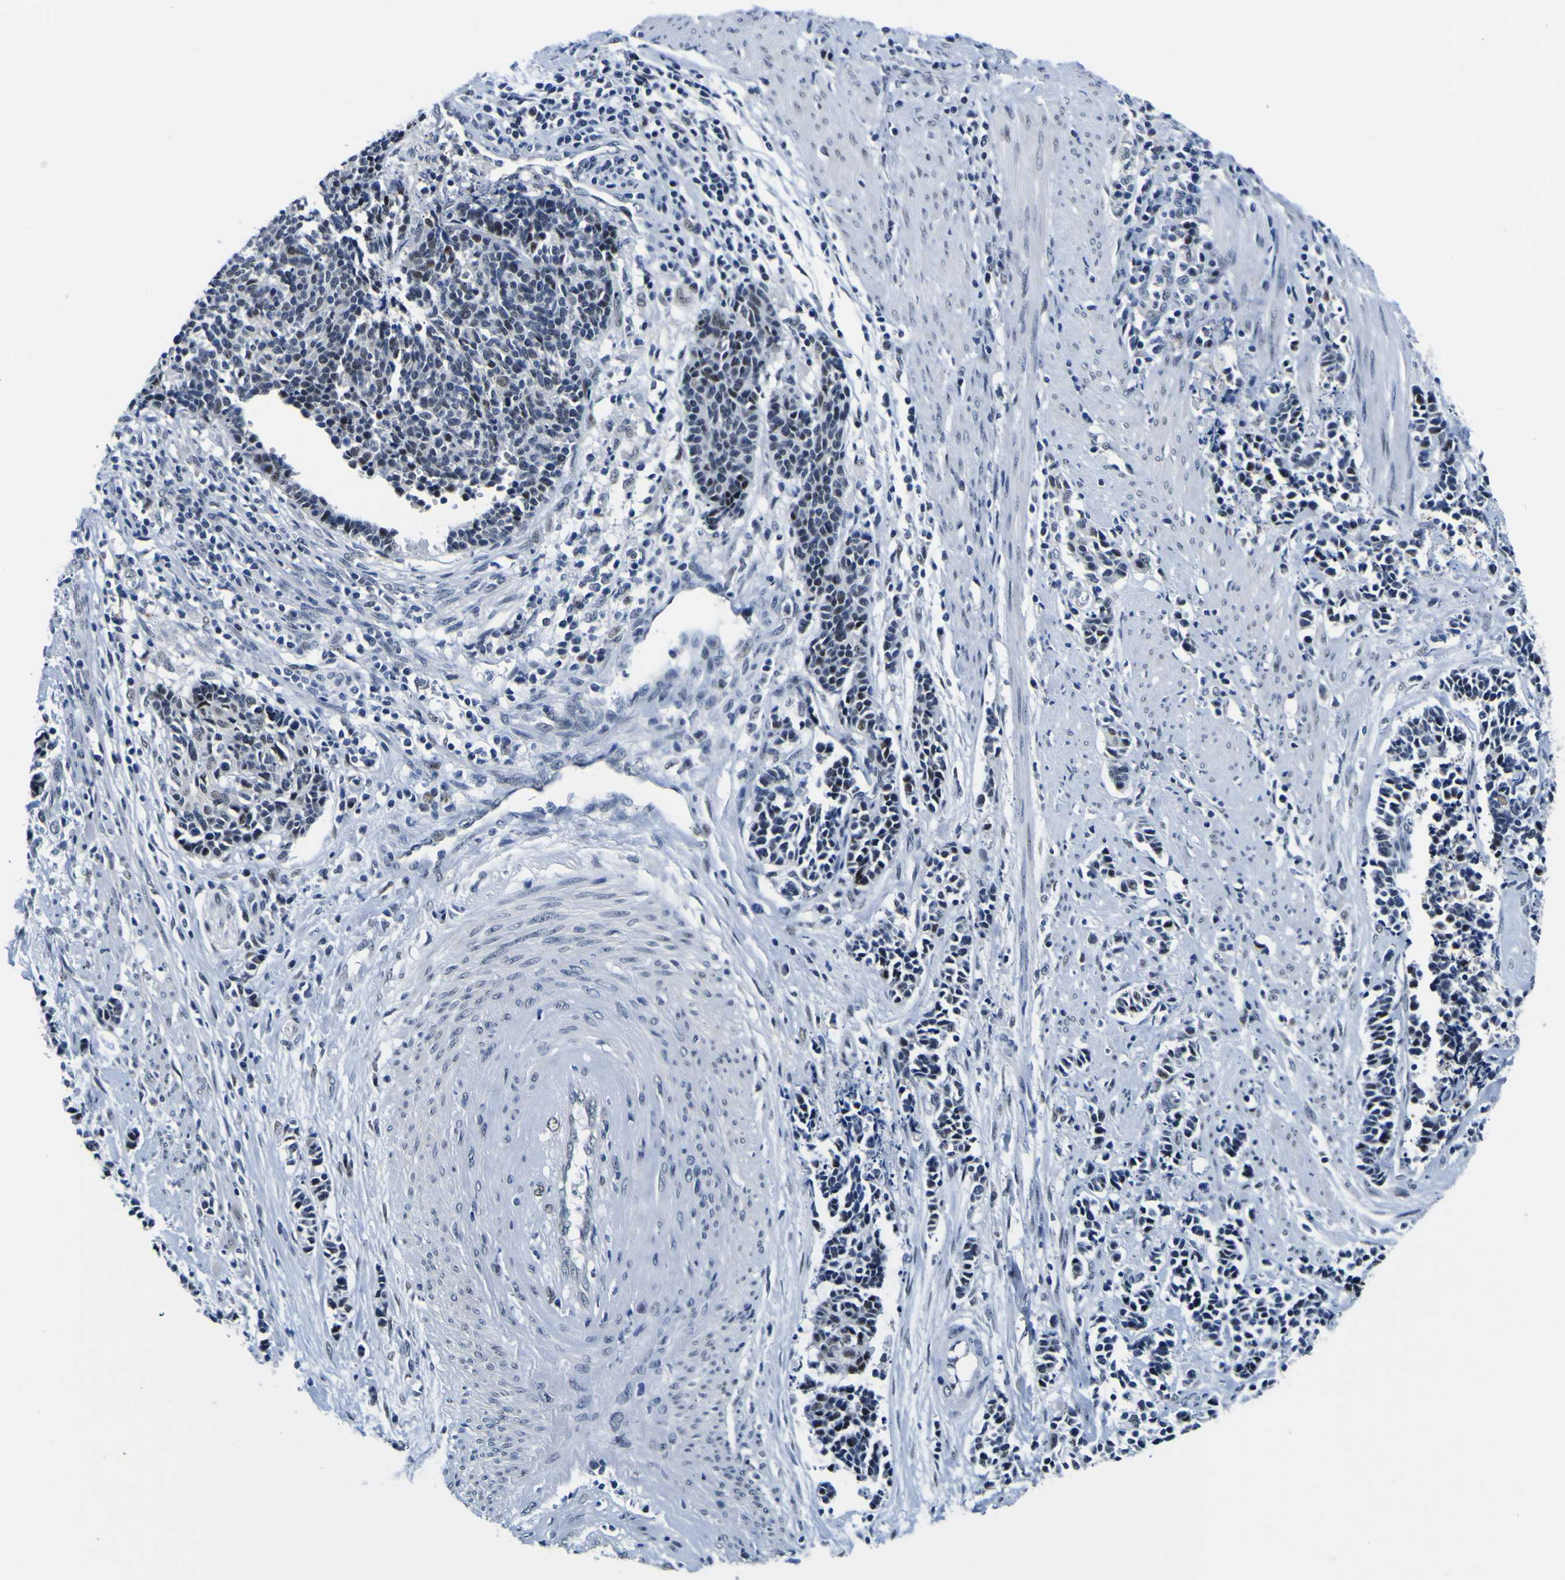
{"staining": {"intensity": "moderate", "quantity": "<25%", "location": "nuclear"}, "tissue": "cervical cancer", "cell_type": "Tumor cells", "image_type": "cancer", "snomed": [{"axis": "morphology", "description": "Normal tissue, NOS"}, {"axis": "morphology", "description": "Squamous cell carcinoma, NOS"}, {"axis": "topography", "description": "Cervix"}], "caption": "Protein expression analysis of cervical squamous cell carcinoma displays moderate nuclear expression in approximately <25% of tumor cells.", "gene": "CUL4B", "patient": {"sex": "female", "age": 35}}